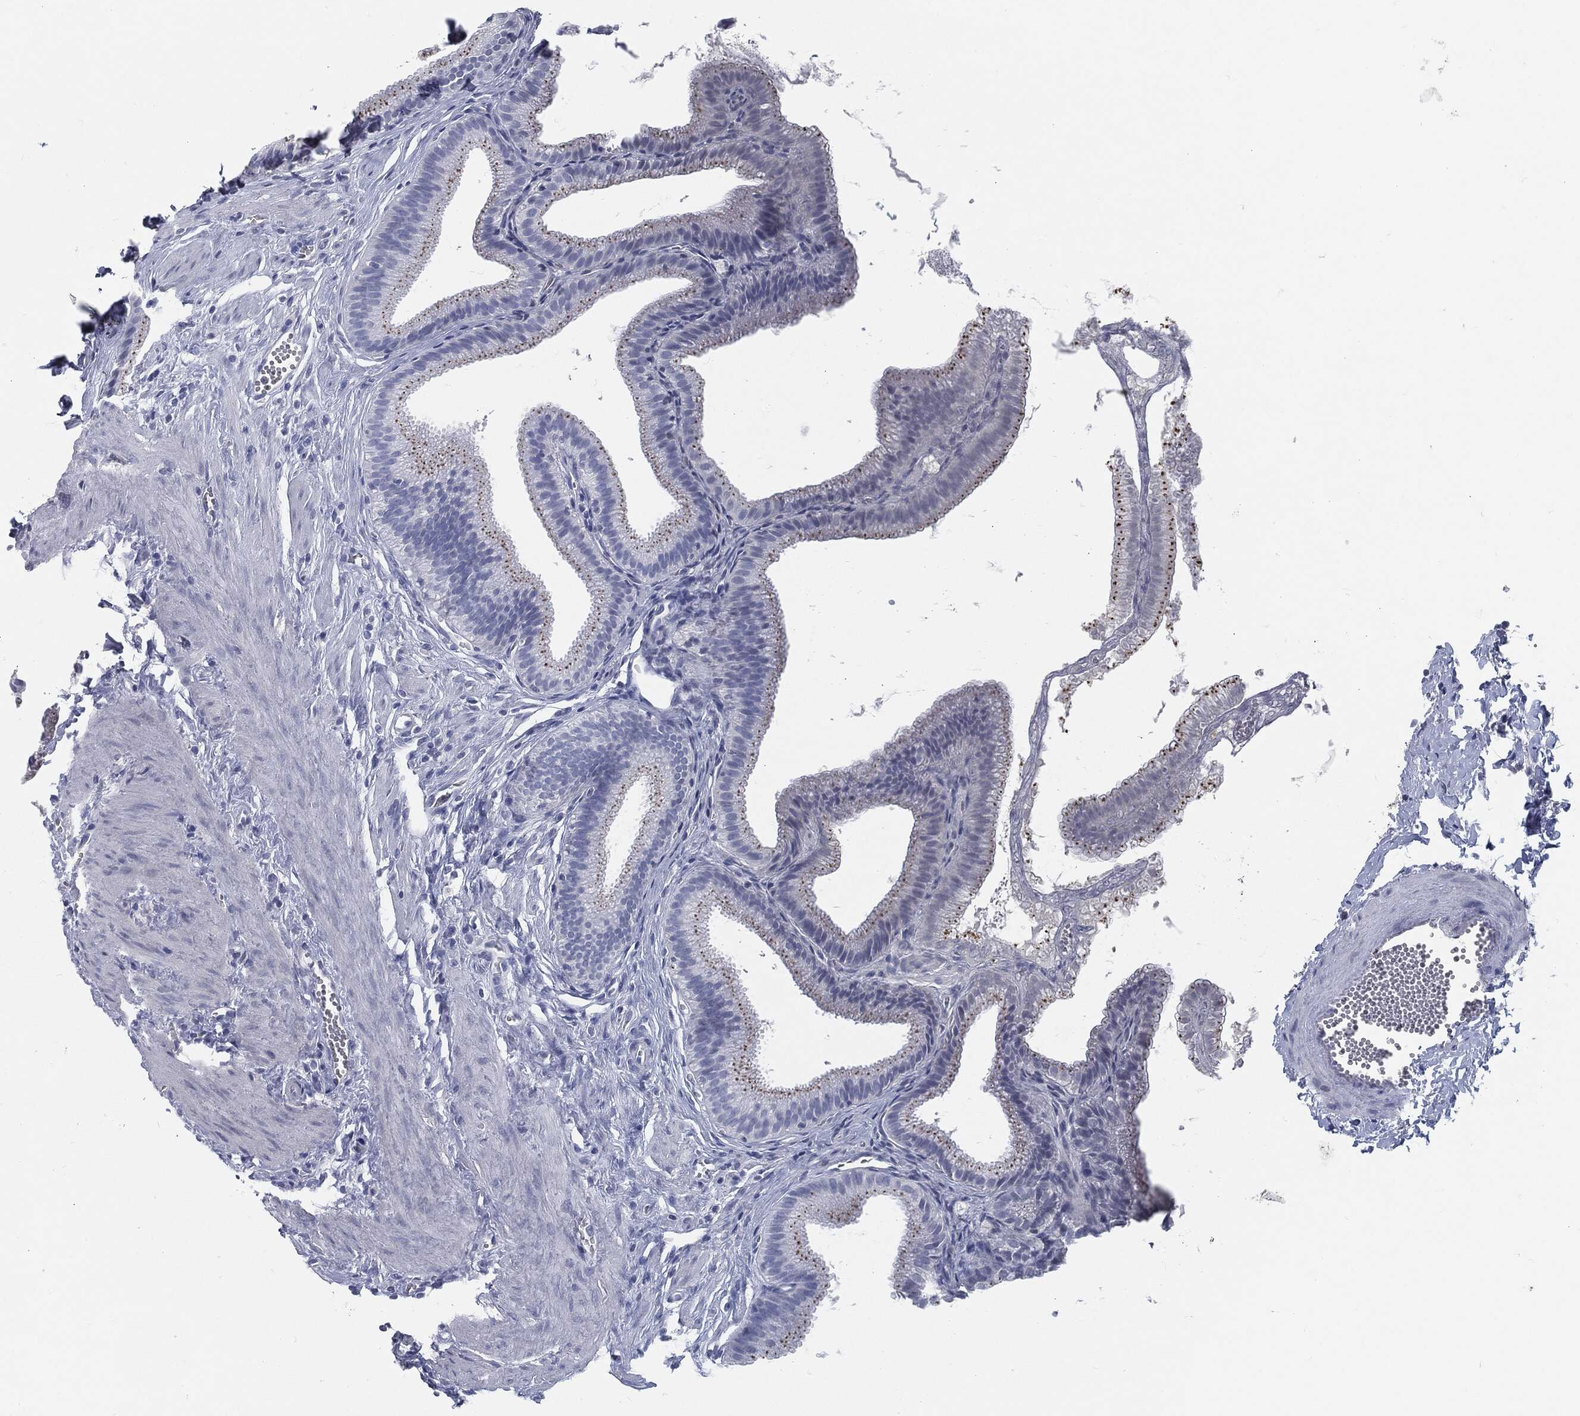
{"staining": {"intensity": "moderate", "quantity": ">75%", "location": "cytoplasmic/membranous"}, "tissue": "gallbladder", "cell_type": "Glandular cells", "image_type": "normal", "snomed": [{"axis": "morphology", "description": "Normal tissue, NOS"}, {"axis": "topography", "description": "Gallbladder"}], "caption": "A medium amount of moderate cytoplasmic/membranous positivity is seen in approximately >75% of glandular cells in normal gallbladder. (IHC, brightfield microscopy, high magnification).", "gene": "MST1", "patient": {"sex": "male", "age": 38}}